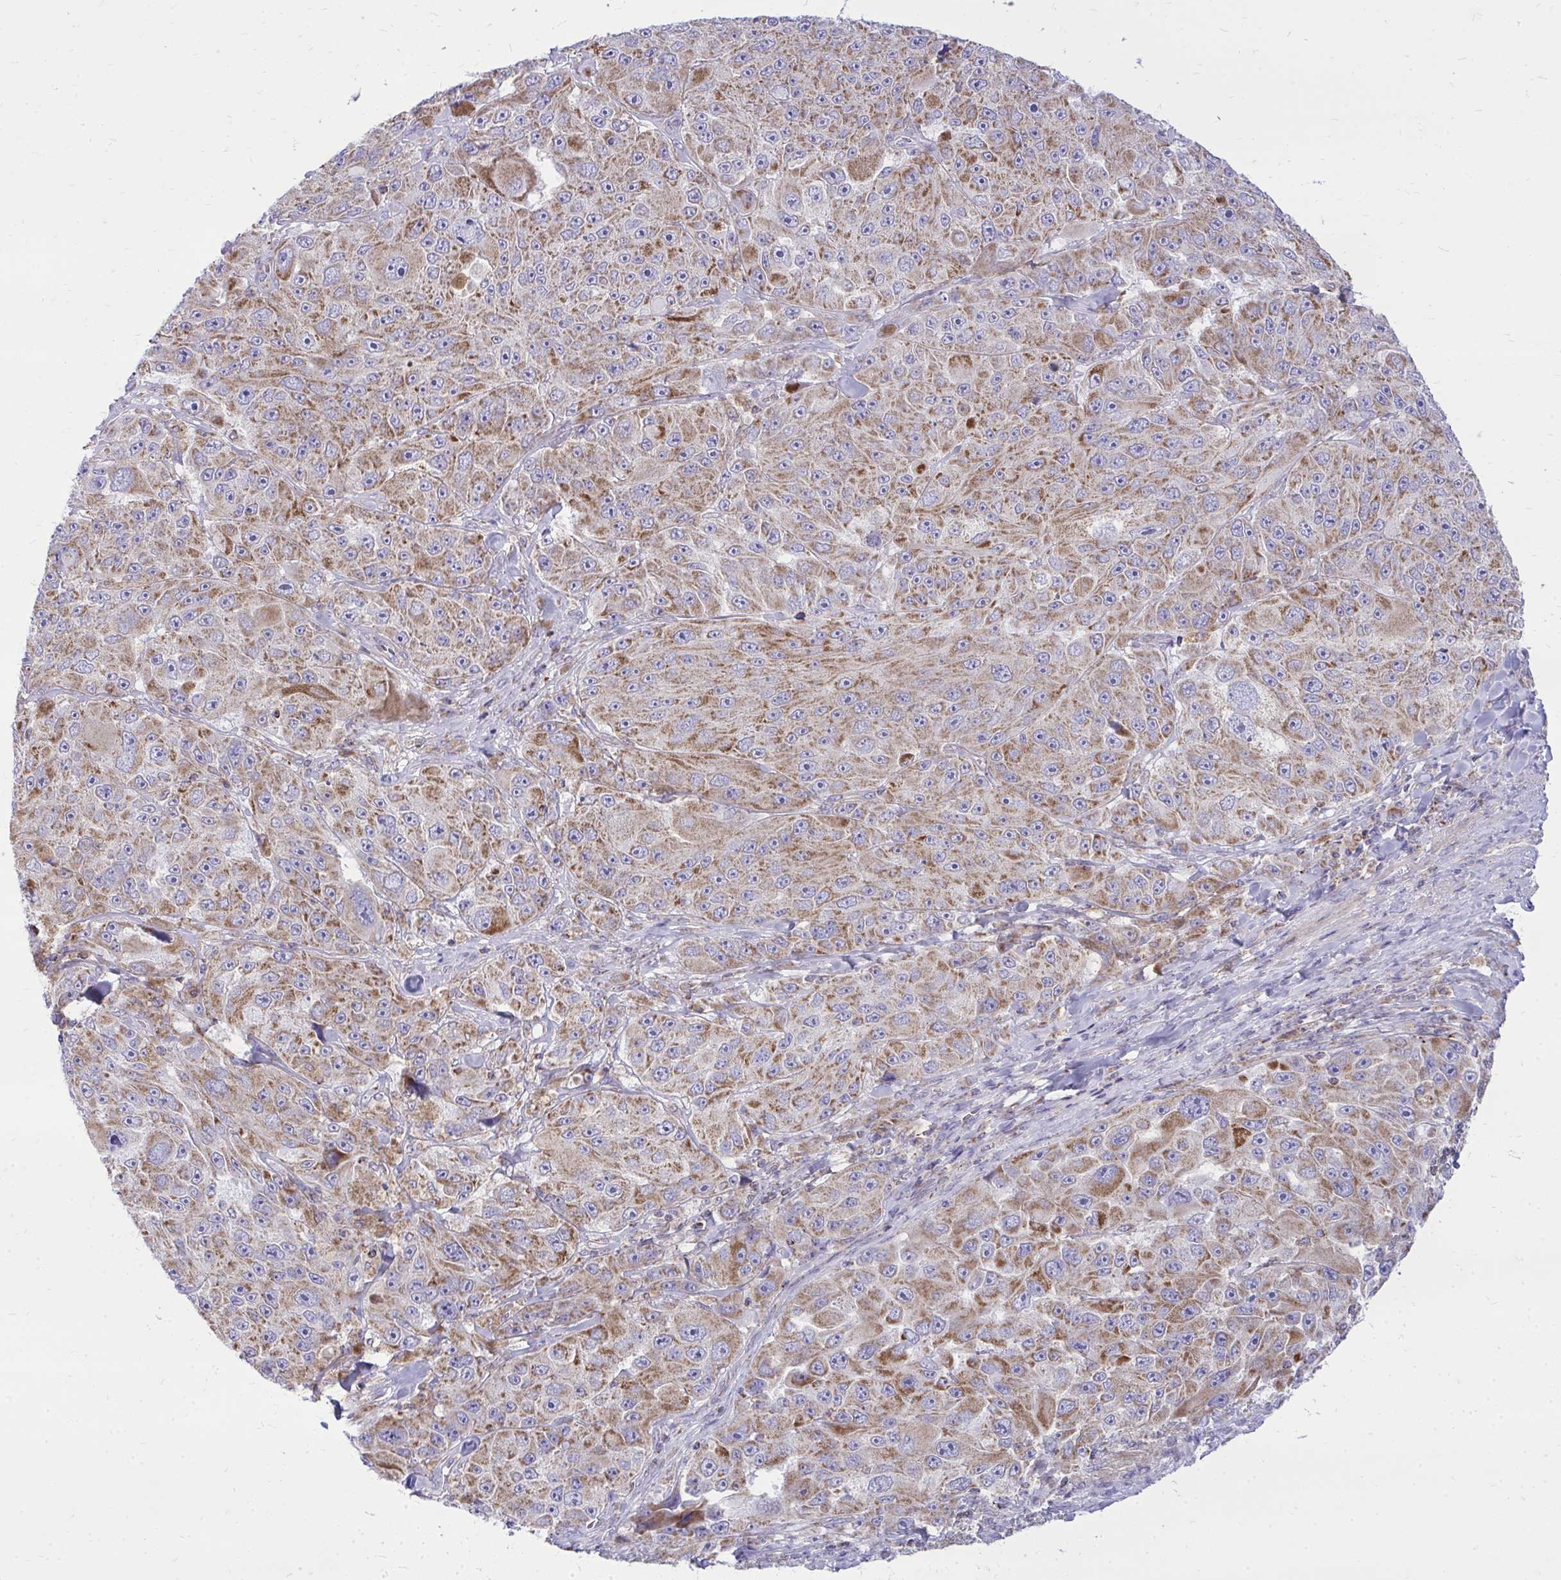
{"staining": {"intensity": "moderate", "quantity": ">75%", "location": "cytoplasmic/membranous"}, "tissue": "melanoma", "cell_type": "Tumor cells", "image_type": "cancer", "snomed": [{"axis": "morphology", "description": "Malignant melanoma, Metastatic site"}, {"axis": "topography", "description": "Lymph node"}], "caption": "This photomicrograph demonstrates immunohistochemistry staining of melanoma, with medium moderate cytoplasmic/membranous positivity in about >75% of tumor cells.", "gene": "SPTBN2", "patient": {"sex": "male", "age": 62}}